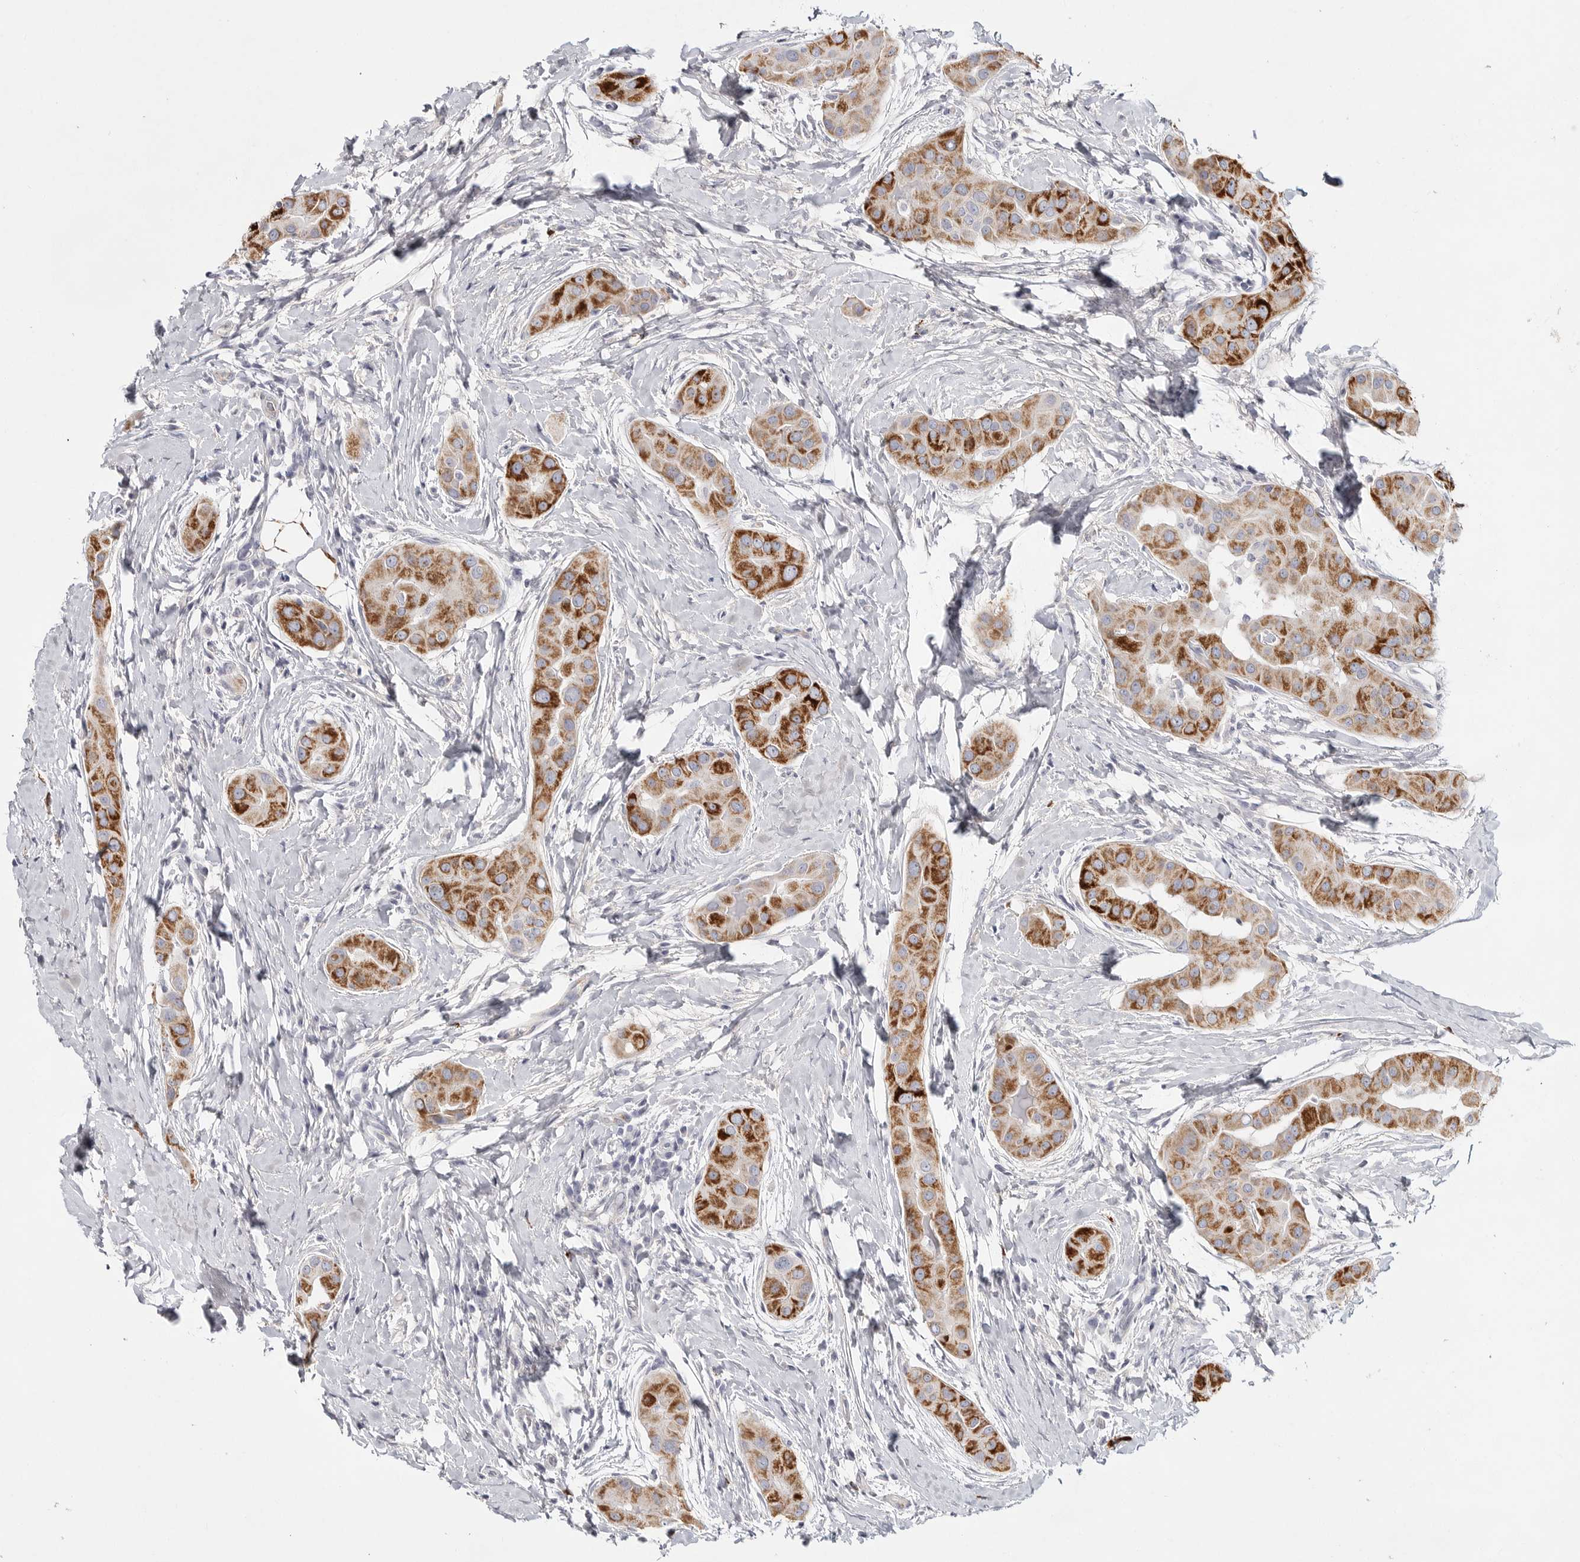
{"staining": {"intensity": "strong", "quantity": ">75%", "location": "cytoplasmic/membranous"}, "tissue": "thyroid cancer", "cell_type": "Tumor cells", "image_type": "cancer", "snomed": [{"axis": "morphology", "description": "Papillary adenocarcinoma, NOS"}, {"axis": "topography", "description": "Thyroid gland"}], "caption": "This photomicrograph displays IHC staining of thyroid cancer (papillary adenocarcinoma), with high strong cytoplasmic/membranous expression in about >75% of tumor cells.", "gene": "ELP3", "patient": {"sex": "male", "age": 33}}